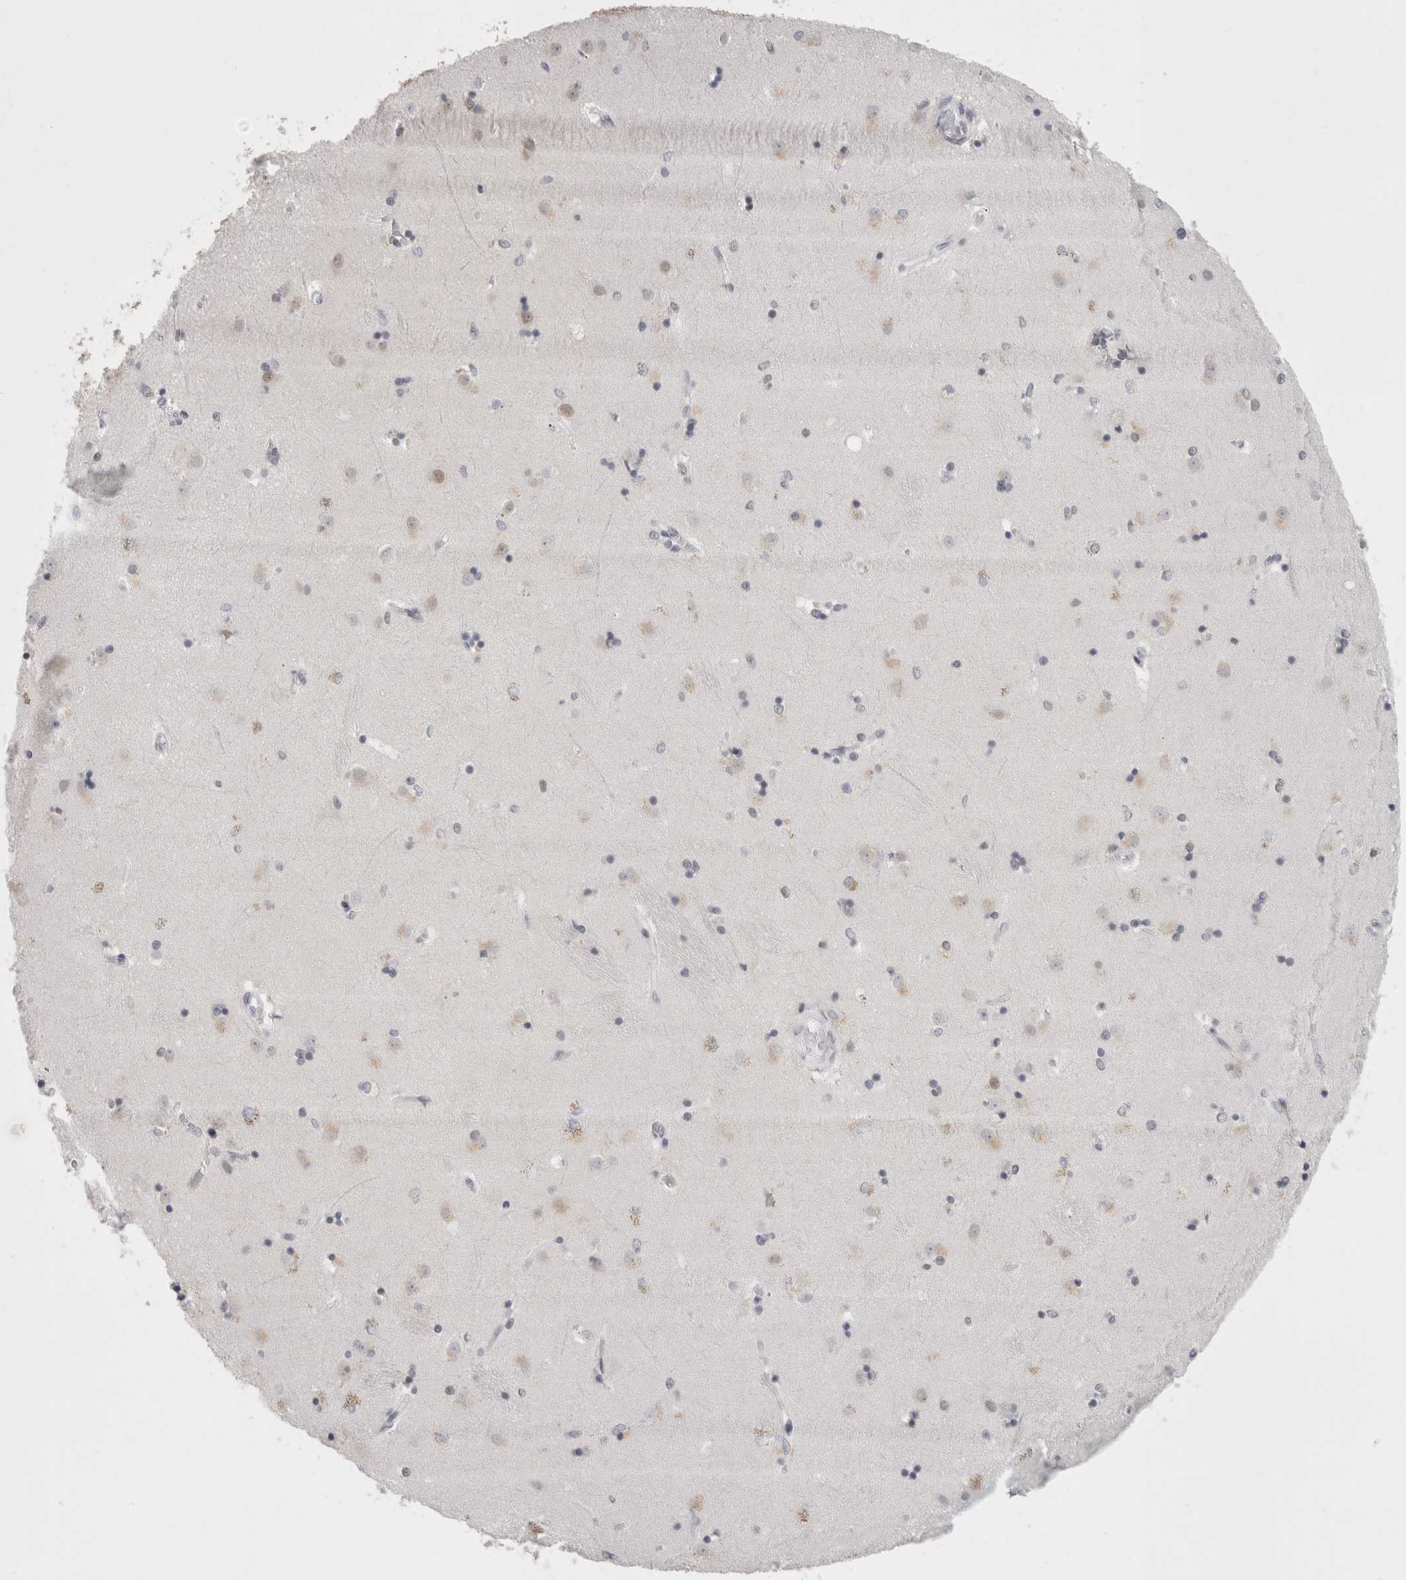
{"staining": {"intensity": "weak", "quantity": "<25%", "location": "nuclear"}, "tissue": "caudate", "cell_type": "Glial cells", "image_type": "normal", "snomed": [{"axis": "morphology", "description": "Normal tissue, NOS"}, {"axis": "topography", "description": "Lateral ventricle wall"}], "caption": "A high-resolution histopathology image shows immunohistochemistry (IHC) staining of benign caudate, which displays no significant expression in glial cells.", "gene": "SMARCC1", "patient": {"sex": "male", "age": 45}}